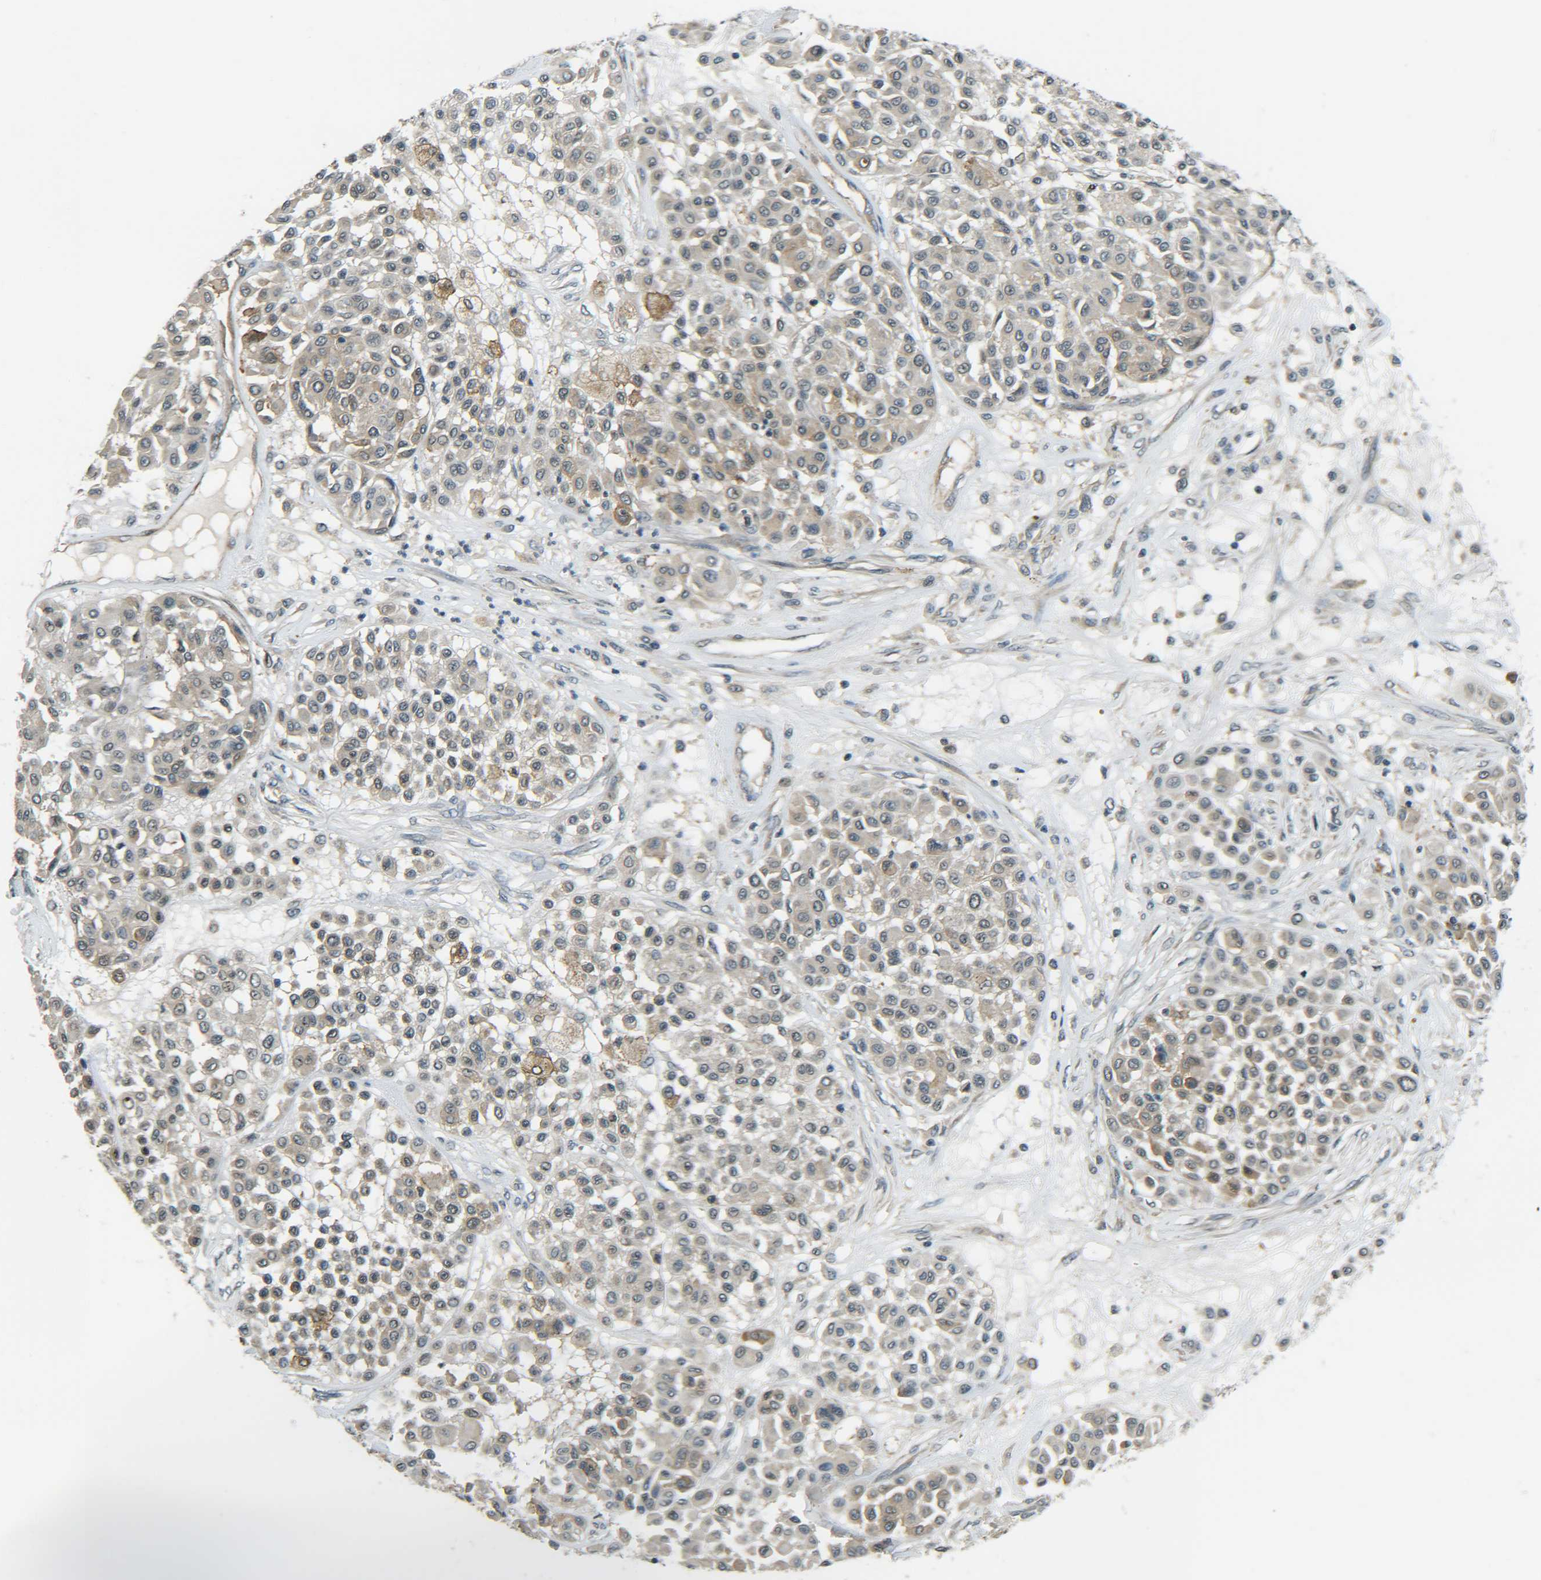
{"staining": {"intensity": "weak", "quantity": ">75%", "location": "cytoplasmic/membranous"}, "tissue": "melanoma", "cell_type": "Tumor cells", "image_type": "cancer", "snomed": [{"axis": "morphology", "description": "Malignant melanoma, Metastatic site"}, {"axis": "topography", "description": "Soft tissue"}], "caption": "The micrograph exhibits a brown stain indicating the presence of a protein in the cytoplasmic/membranous of tumor cells in melanoma.", "gene": "DAB2", "patient": {"sex": "male", "age": 41}}